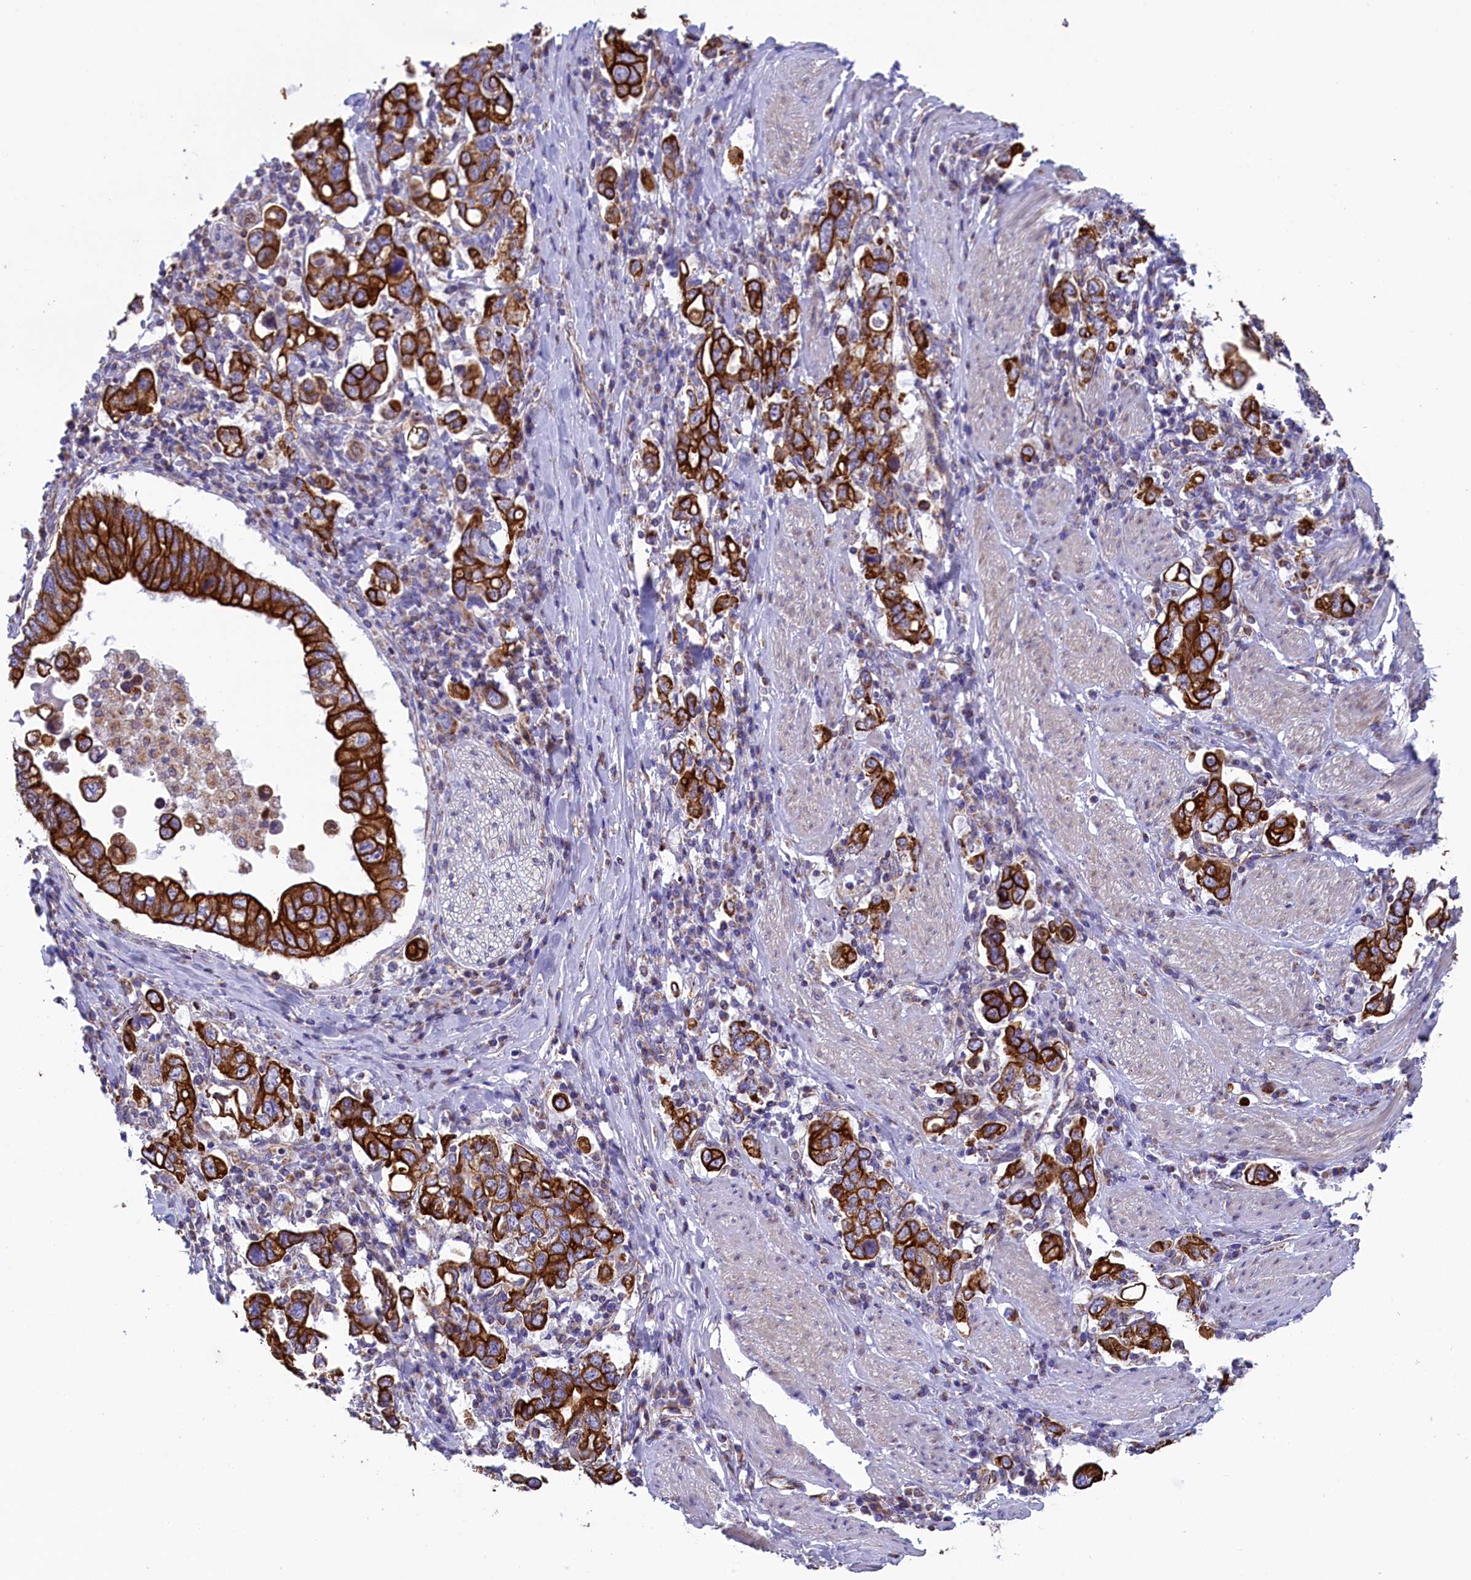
{"staining": {"intensity": "strong", "quantity": ">75%", "location": "cytoplasmic/membranous"}, "tissue": "stomach cancer", "cell_type": "Tumor cells", "image_type": "cancer", "snomed": [{"axis": "morphology", "description": "Adenocarcinoma, NOS"}, {"axis": "topography", "description": "Stomach, upper"}], "caption": "The micrograph reveals staining of stomach cancer, revealing strong cytoplasmic/membranous protein expression (brown color) within tumor cells.", "gene": "GATB", "patient": {"sex": "male", "age": 62}}